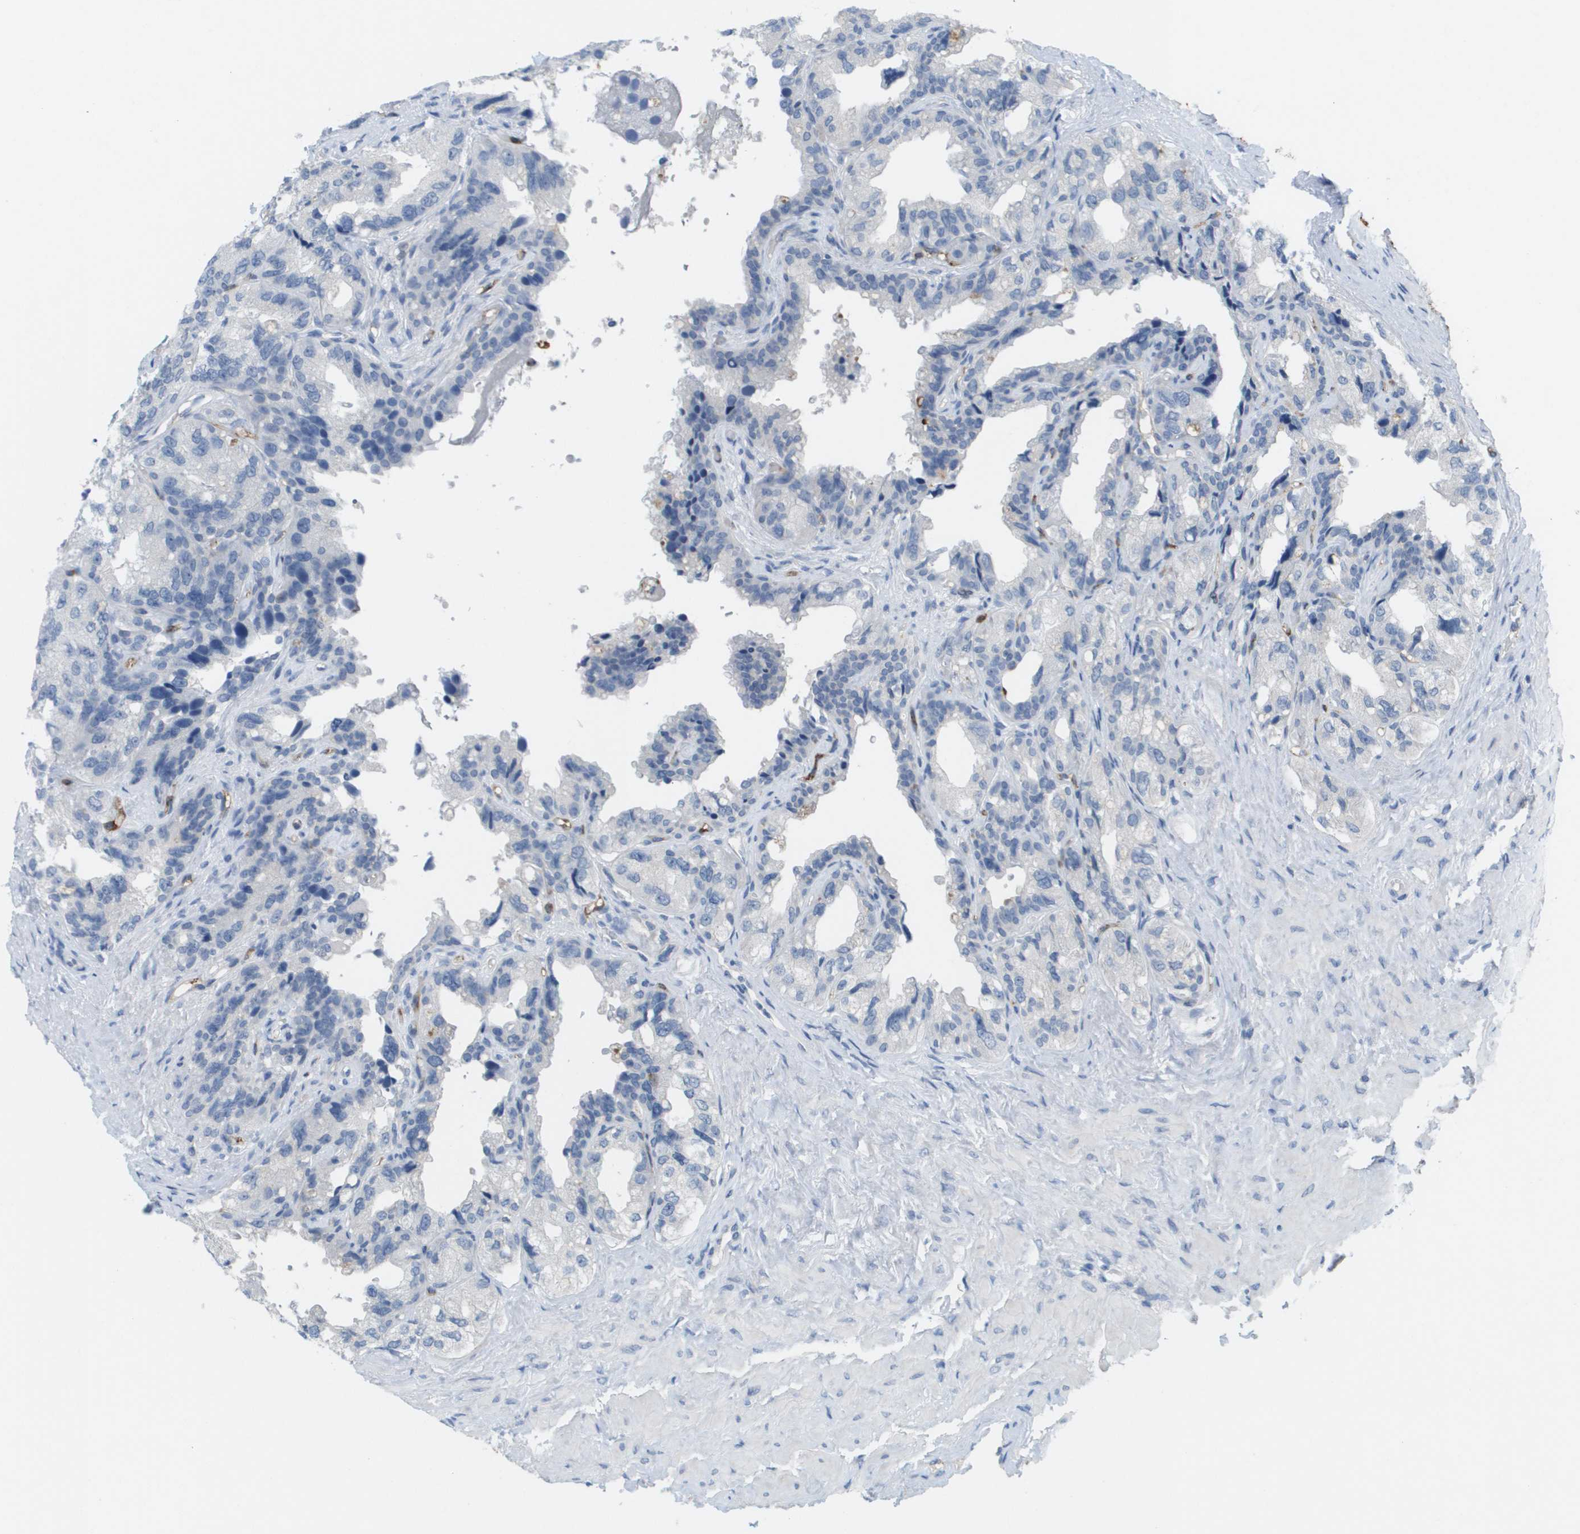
{"staining": {"intensity": "negative", "quantity": "none", "location": "none"}, "tissue": "seminal vesicle", "cell_type": "Glandular cells", "image_type": "normal", "snomed": [{"axis": "morphology", "description": "Normal tissue, NOS"}, {"axis": "topography", "description": "Seminal veicle"}], "caption": "IHC micrograph of normal human seminal vesicle stained for a protein (brown), which exhibits no expression in glandular cells.", "gene": "ANGPT2", "patient": {"sex": "male", "age": 68}}